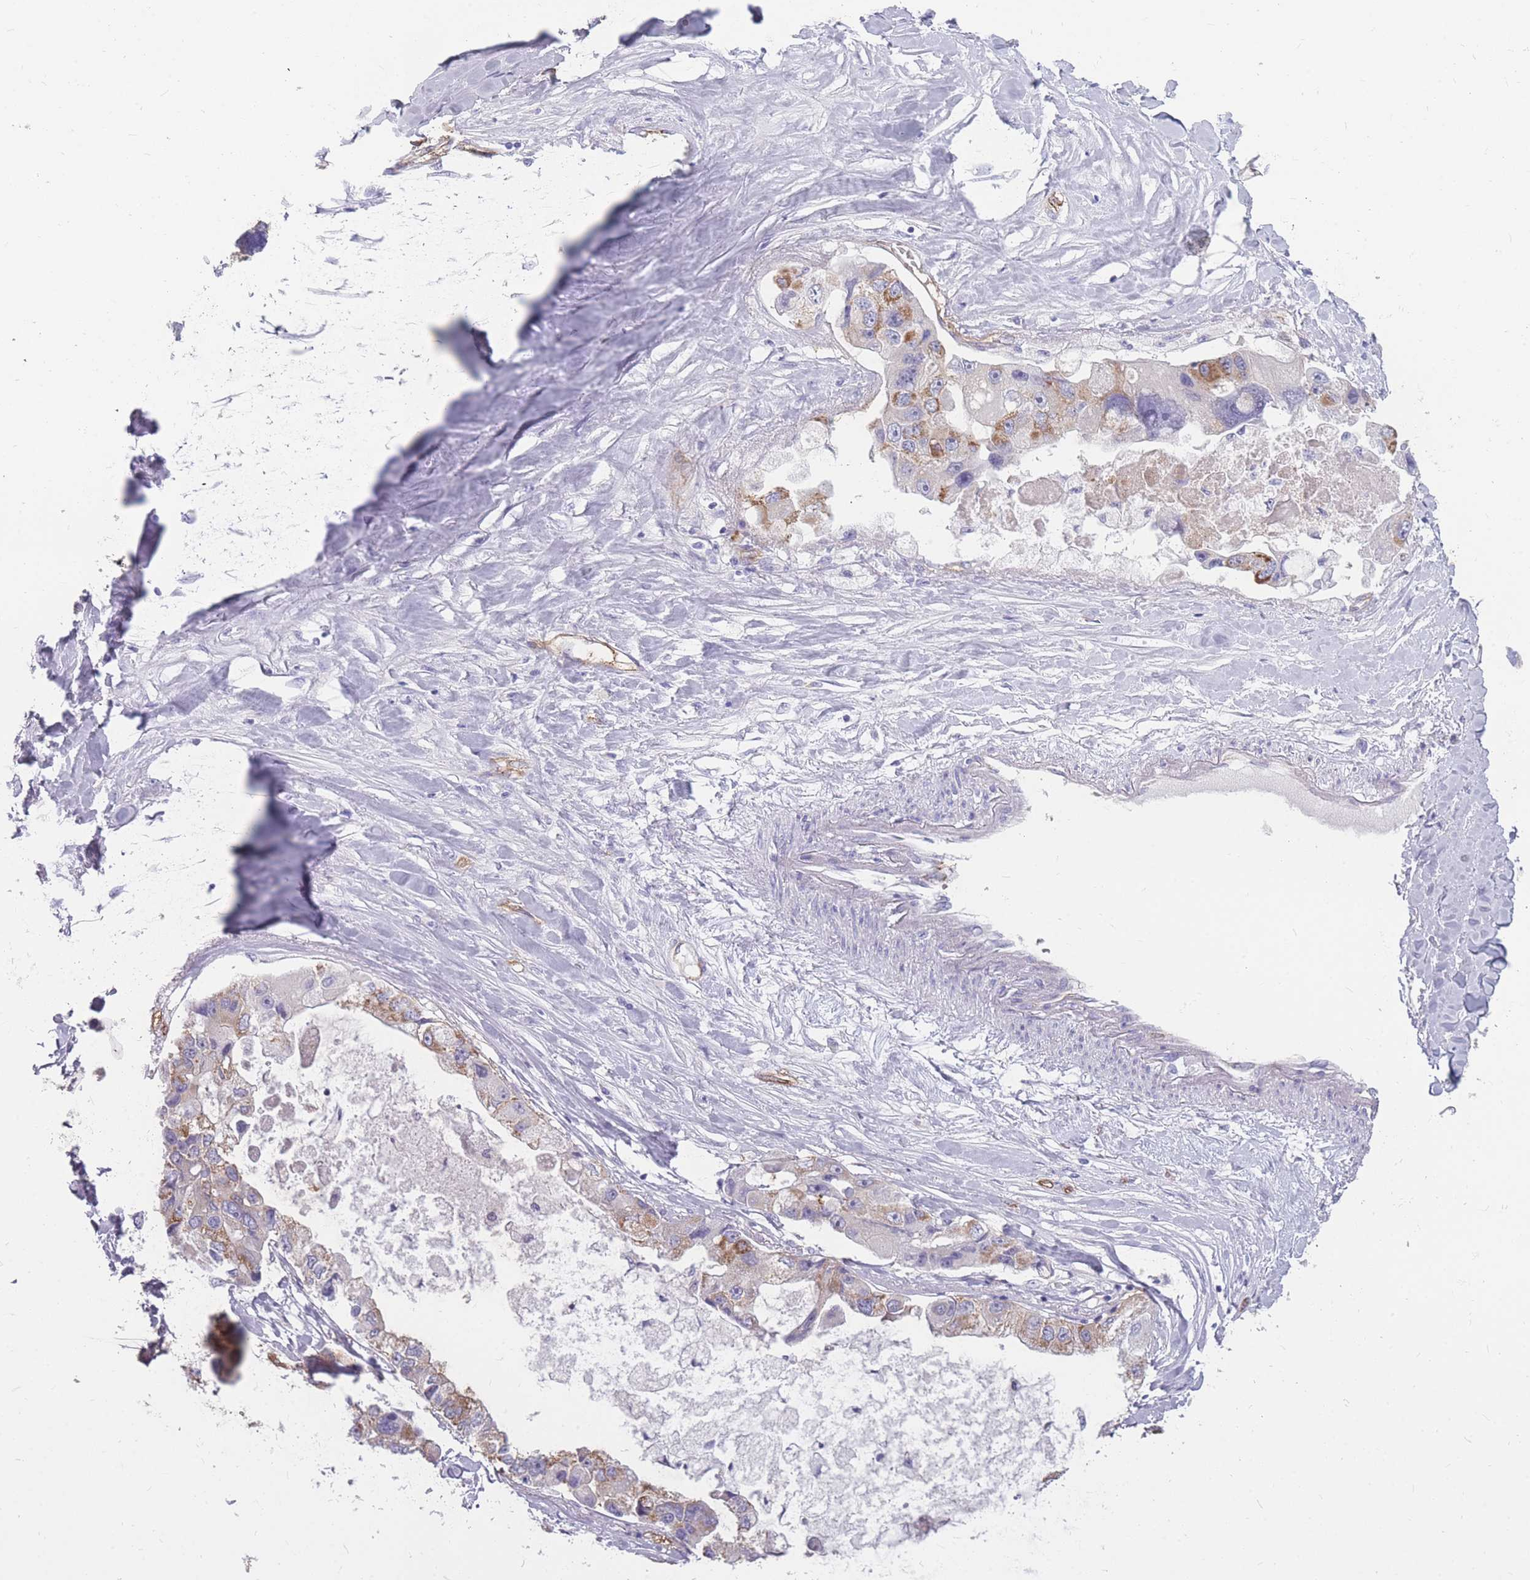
{"staining": {"intensity": "moderate", "quantity": "25%-75%", "location": "cytoplasmic/membranous"}, "tissue": "lung cancer", "cell_type": "Tumor cells", "image_type": "cancer", "snomed": [{"axis": "morphology", "description": "Adenocarcinoma, NOS"}, {"axis": "topography", "description": "Lung"}], "caption": "Immunohistochemical staining of lung cancer shows moderate cytoplasmic/membranous protein expression in approximately 25%-75% of tumor cells.", "gene": "GNA11", "patient": {"sex": "female", "age": 54}}